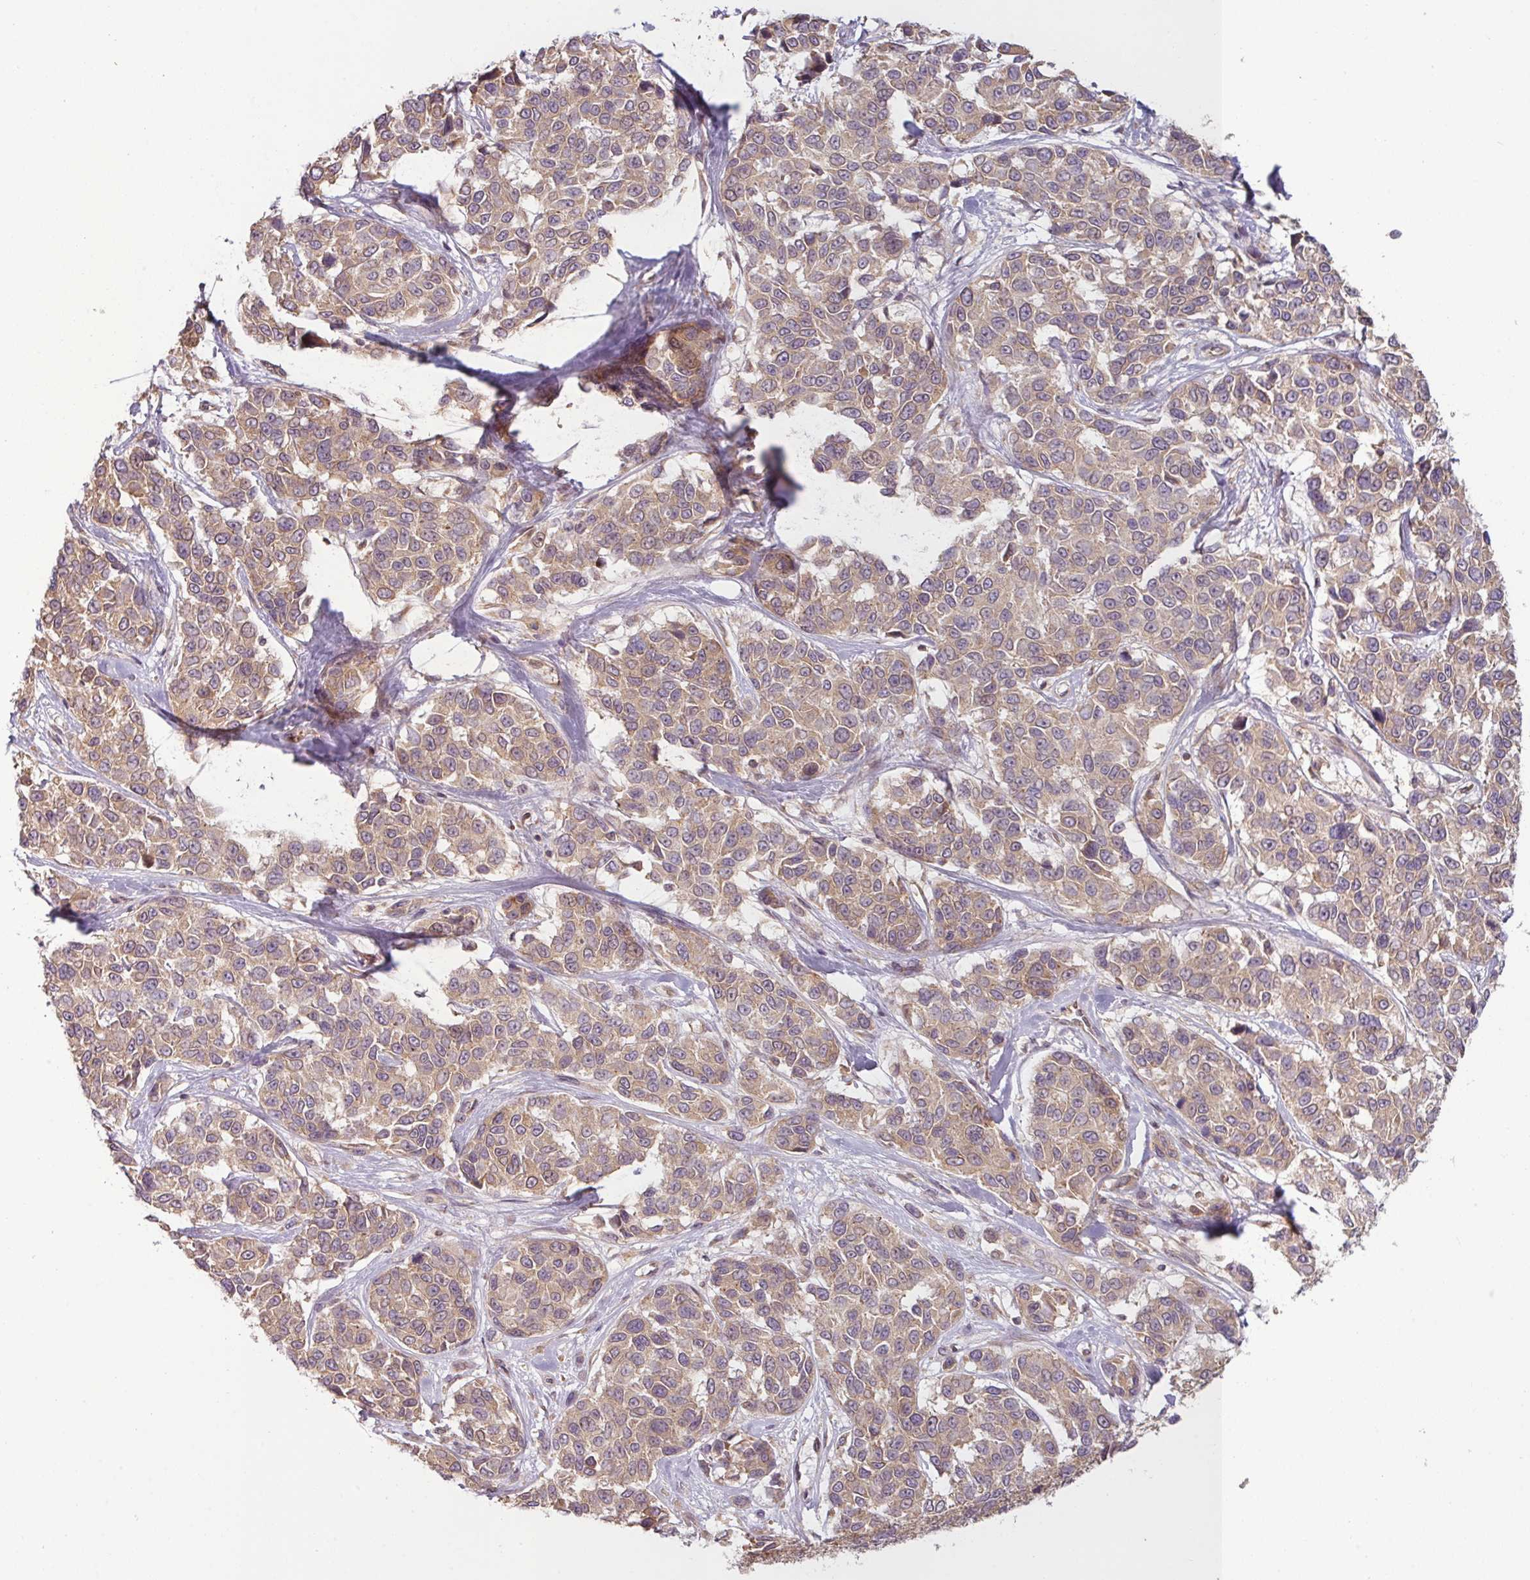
{"staining": {"intensity": "weak", "quantity": "25%-75%", "location": "cytoplasmic/membranous"}, "tissue": "melanoma", "cell_type": "Tumor cells", "image_type": "cancer", "snomed": [{"axis": "morphology", "description": "Malignant melanoma, NOS"}, {"axis": "topography", "description": "Skin"}], "caption": "This is a micrograph of immunohistochemistry staining of melanoma, which shows weak expression in the cytoplasmic/membranous of tumor cells.", "gene": "RNF31", "patient": {"sex": "female", "age": 66}}